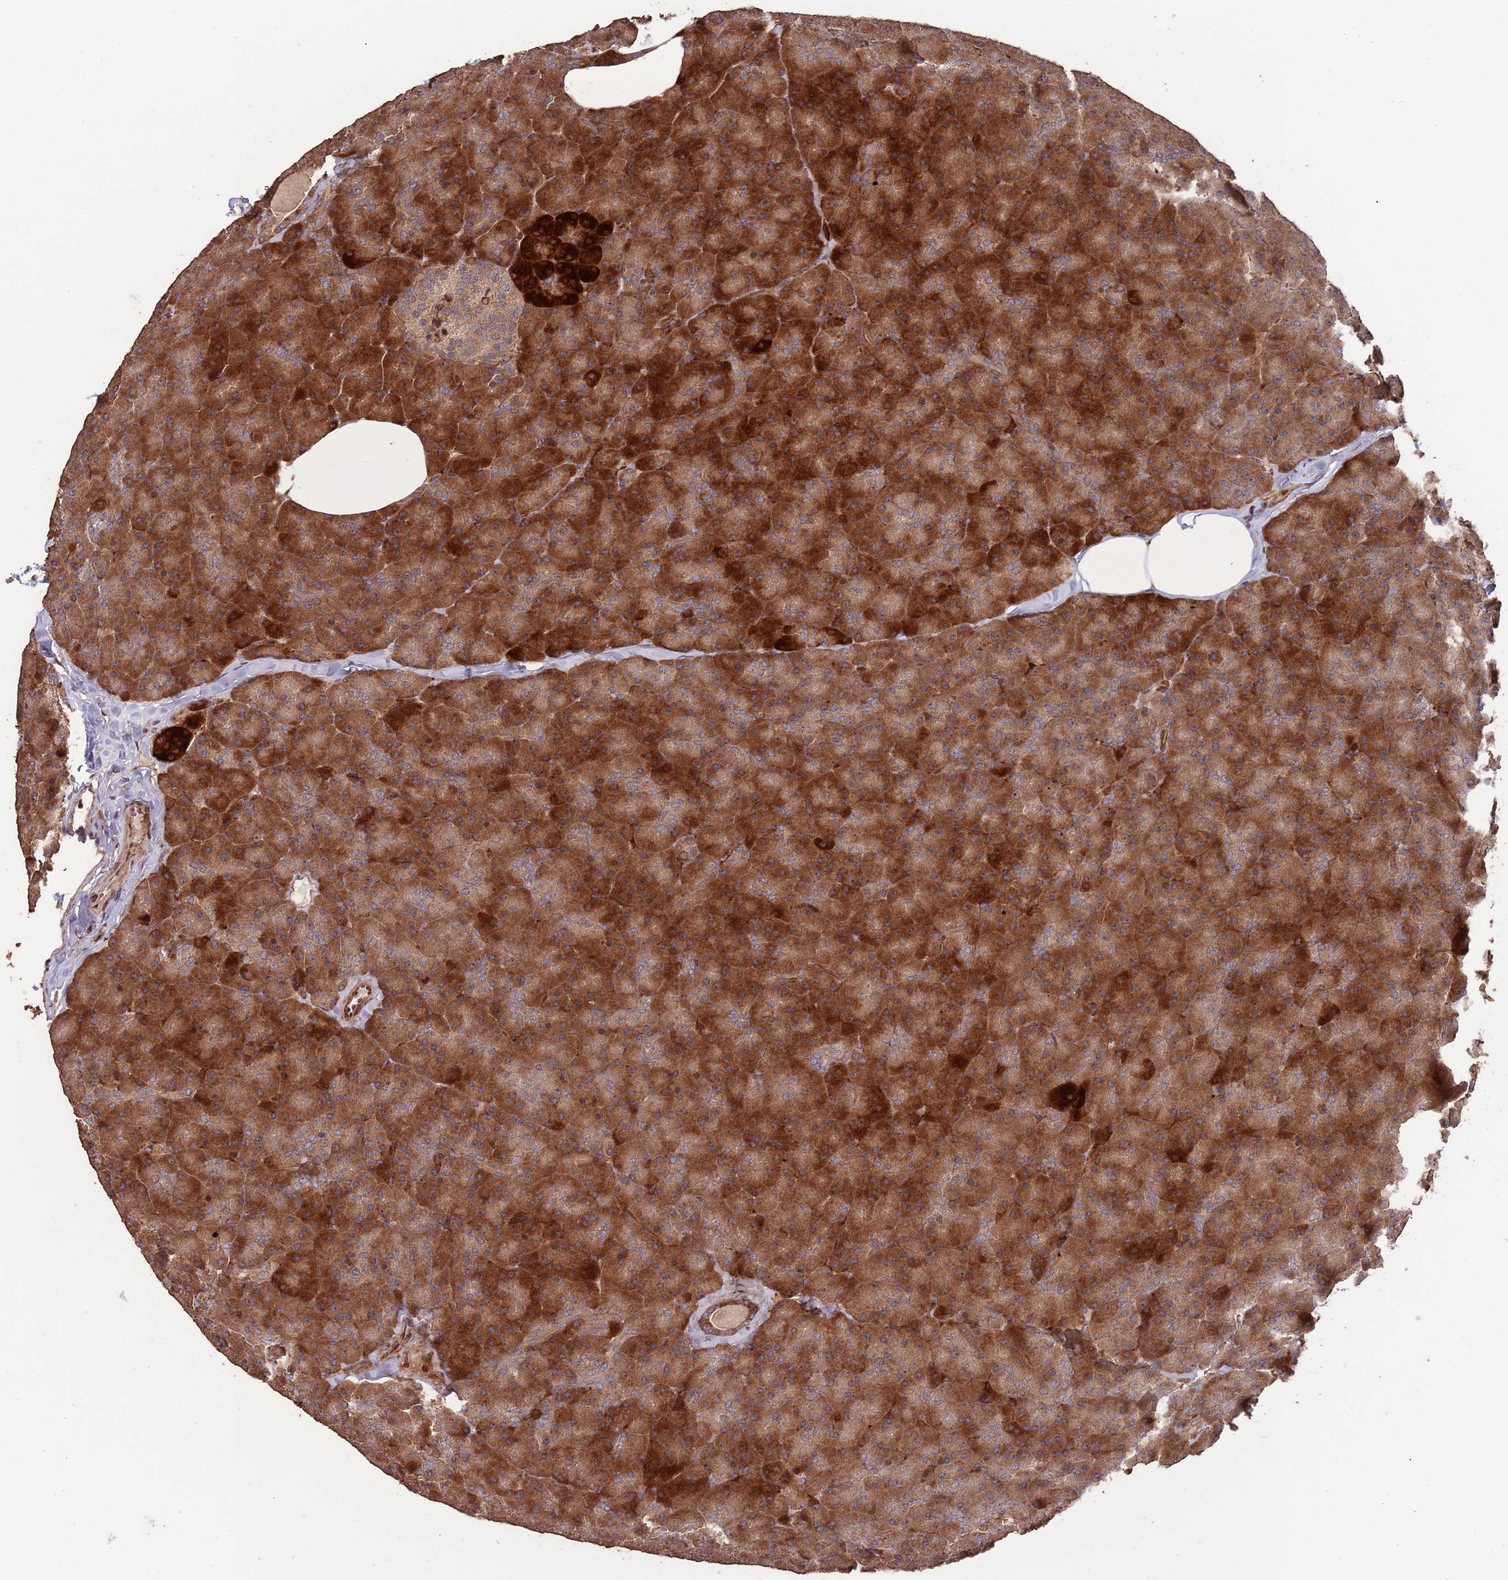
{"staining": {"intensity": "strong", "quantity": ">75%", "location": "cytoplasmic/membranous"}, "tissue": "pancreas", "cell_type": "Exocrine glandular cells", "image_type": "normal", "snomed": [{"axis": "morphology", "description": "Normal tissue, NOS"}, {"axis": "topography", "description": "Pancreas"}], "caption": "Protein analysis of normal pancreas shows strong cytoplasmic/membranous expression in about >75% of exocrine glandular cells. The protein is stained brown, and the nuclei are stained in blue (DAB IHC with brightfield microscopy, high magnification).", "gene": "ZNF428", "patient": {"sex": "male", "age": 36}}